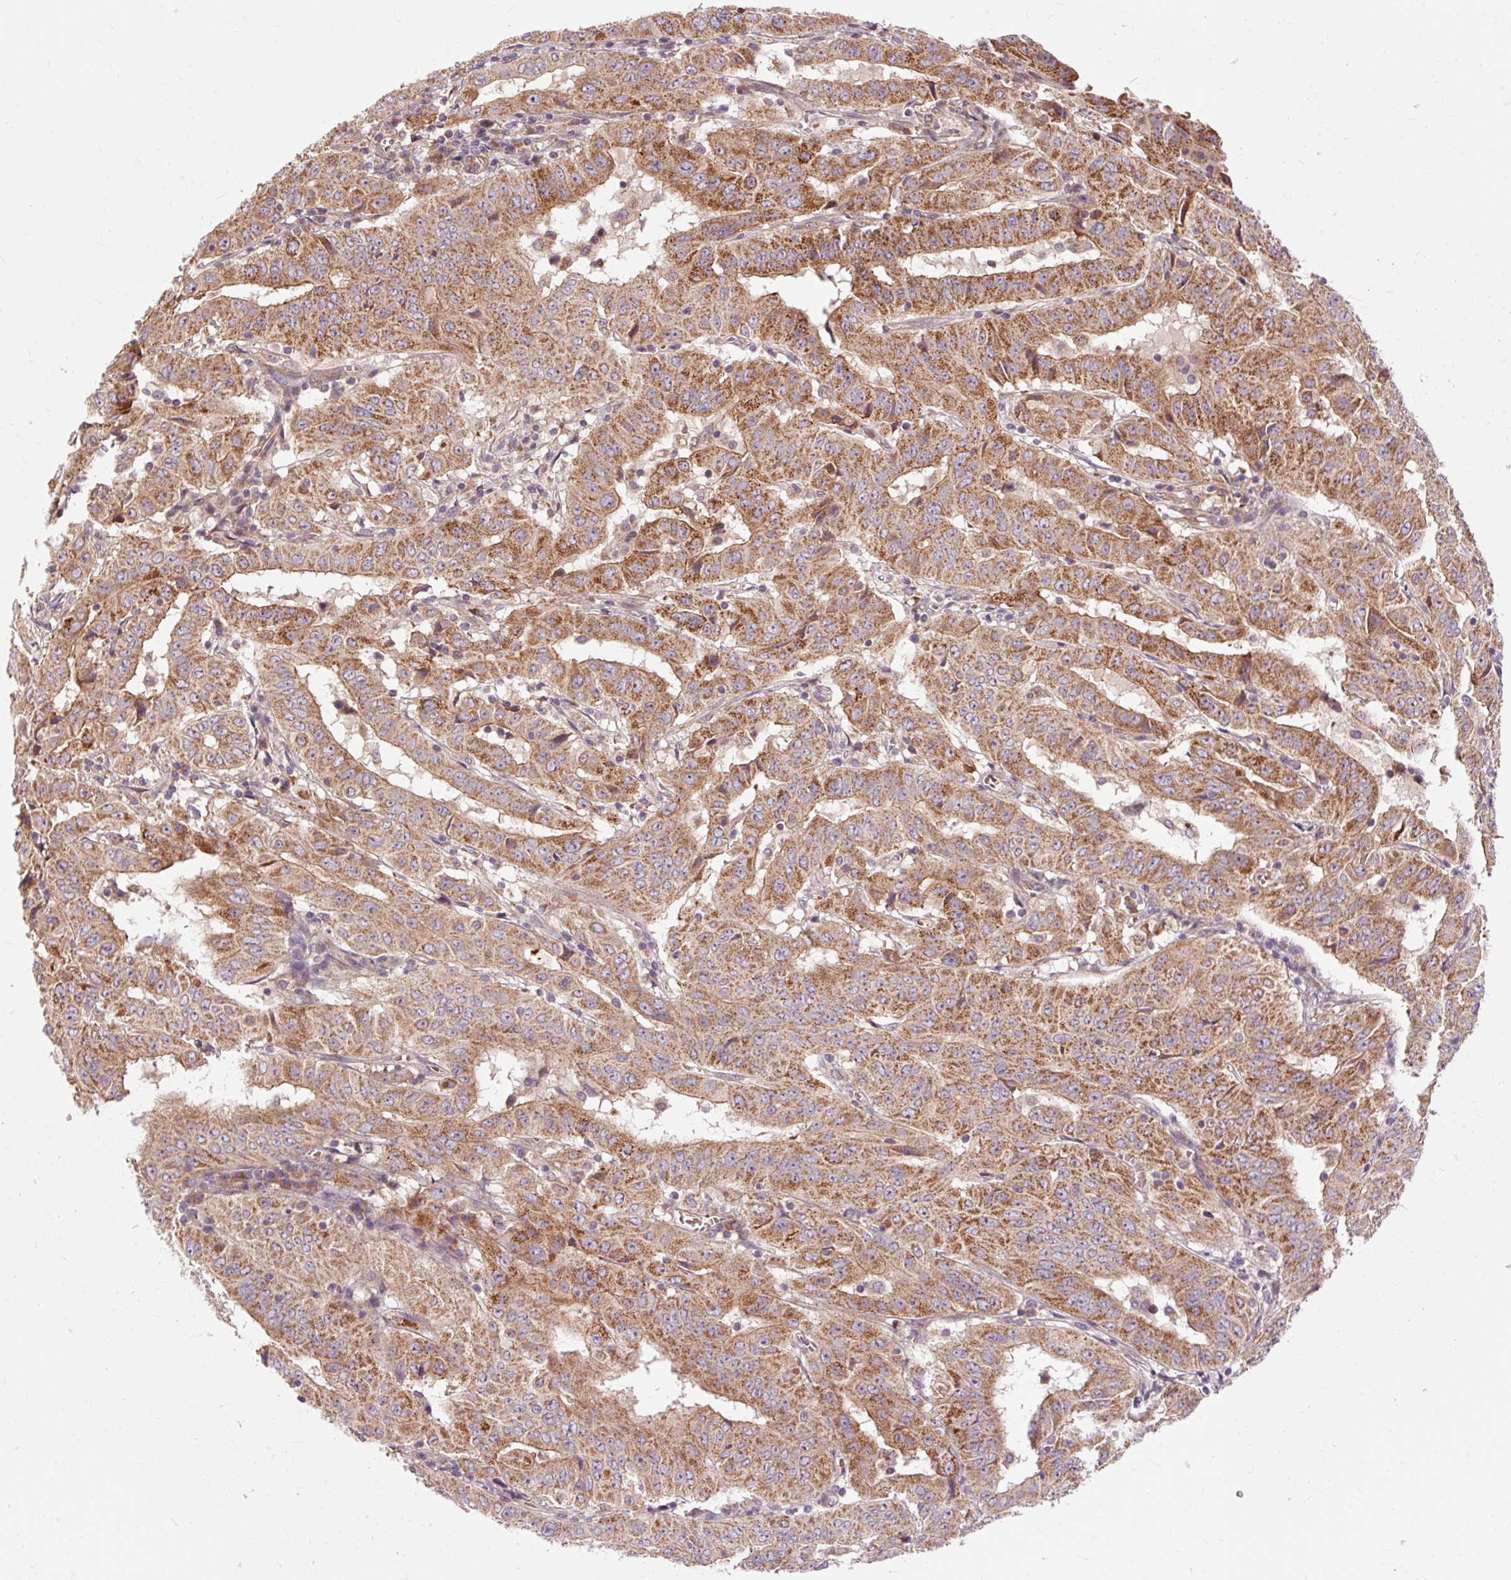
{"staining": {"intensity": "strong", "quantity": ">75%", "location": "cytoplasmic/membranous"}, "tissue": "pancreatic cancer", "cell_type": "Tumor cells", "image_type": "cancer", "snomed": [{"axis": "morphology", "description": "Adenocarcinoma, NOS"}, {"axis": "topography", "description": "Pancreas"}], "caption": "Brown immunohistochemical staining in pancreatic cancer (adenocarcinoma) reveals strong cytoplasmic/membranous positivity in approximately >75% of tumor cells.", "gene": "RIPOR3", "patient": {"sex": "male", "age": 63}}